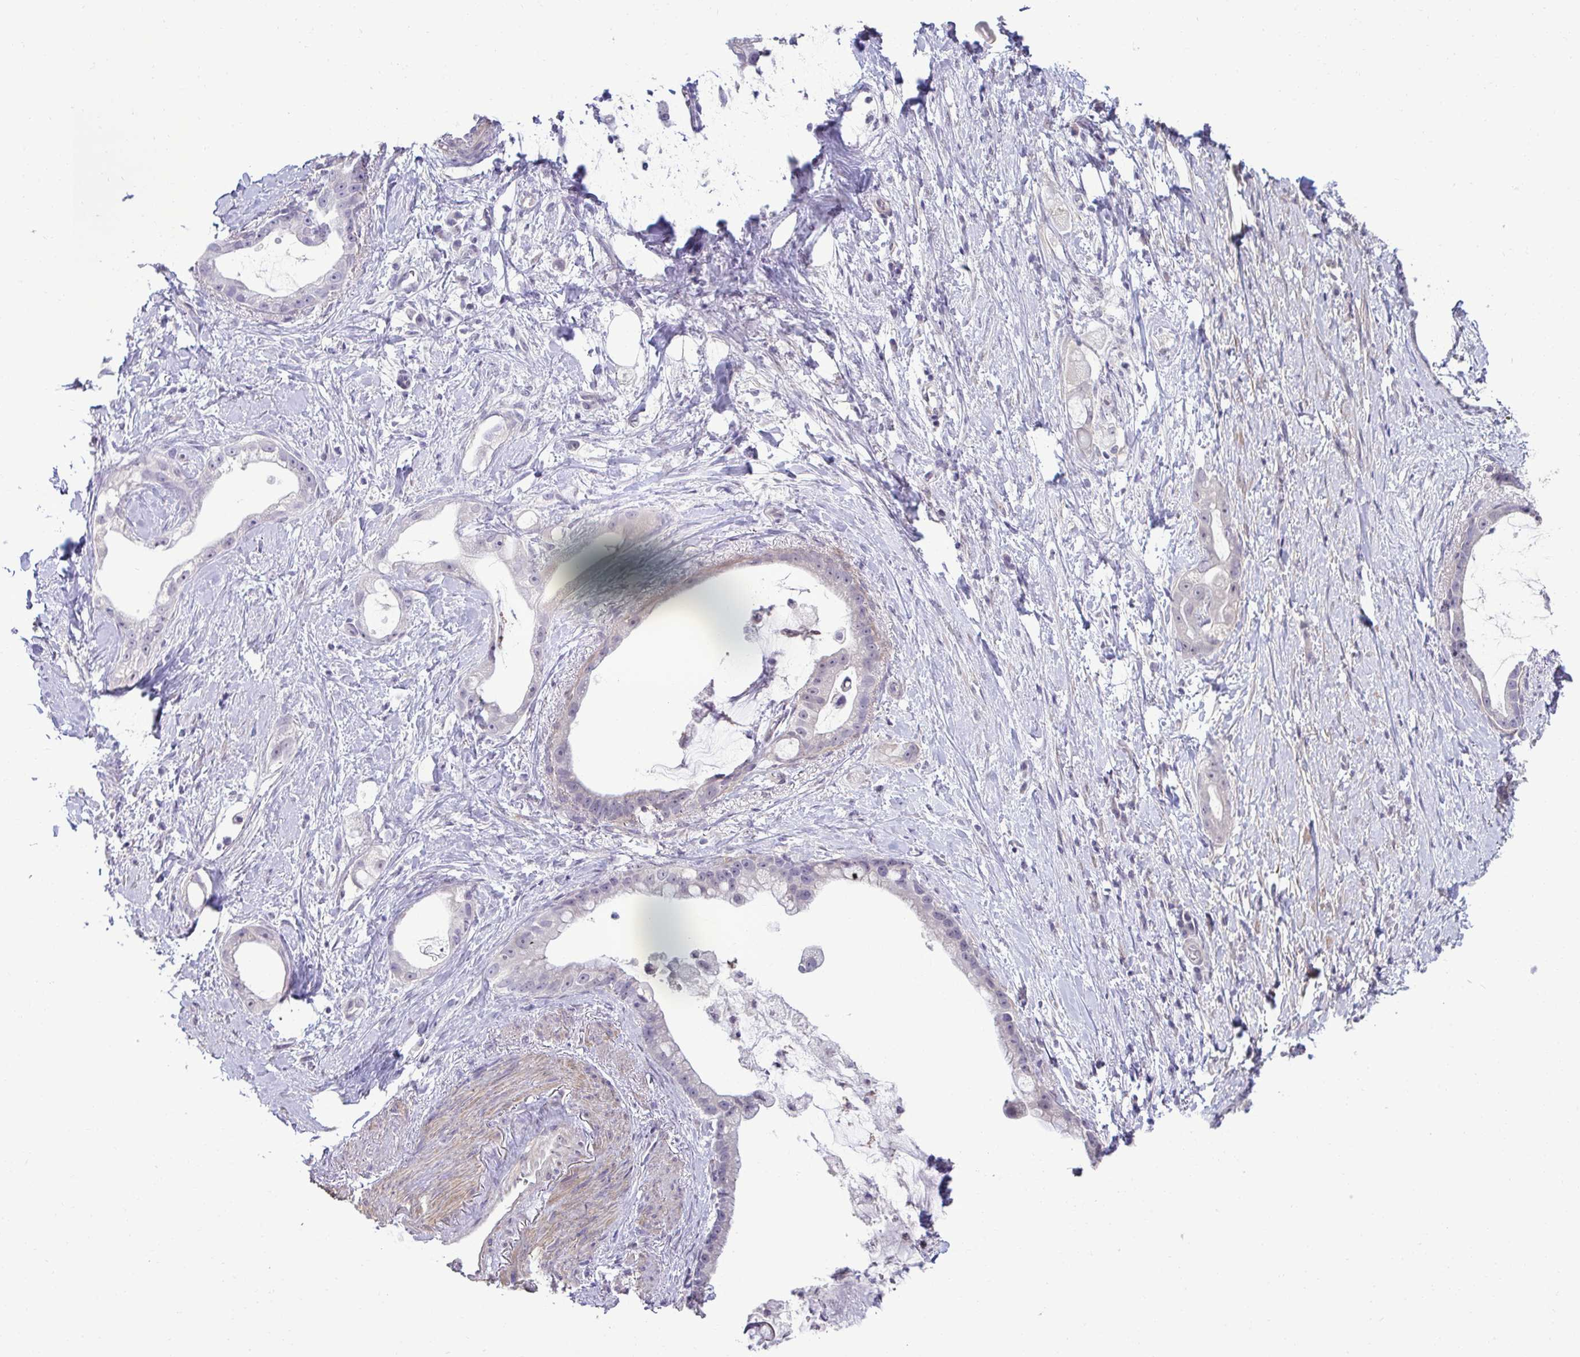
{"staining": {"intensity": "negative", "quantity": "none", "location": "none"}, "tissue": "stomach cancer", "cell_type": "Tumor cells", "image_type": "cancer", "snomed": [{"axis": "morphology", "description": "Adenocarcinoma, NOS"}, {"axis": "topography", "description": "Stomach"}], "caption": "High power microscopy photomicrograph of an immunohistochemistry (IHC) photomicrograph of stomach cancer, revealing no significant expression in tumor cells.", "gene": "SLC30A3", "patient": {"sex": "male", "age": 55}}